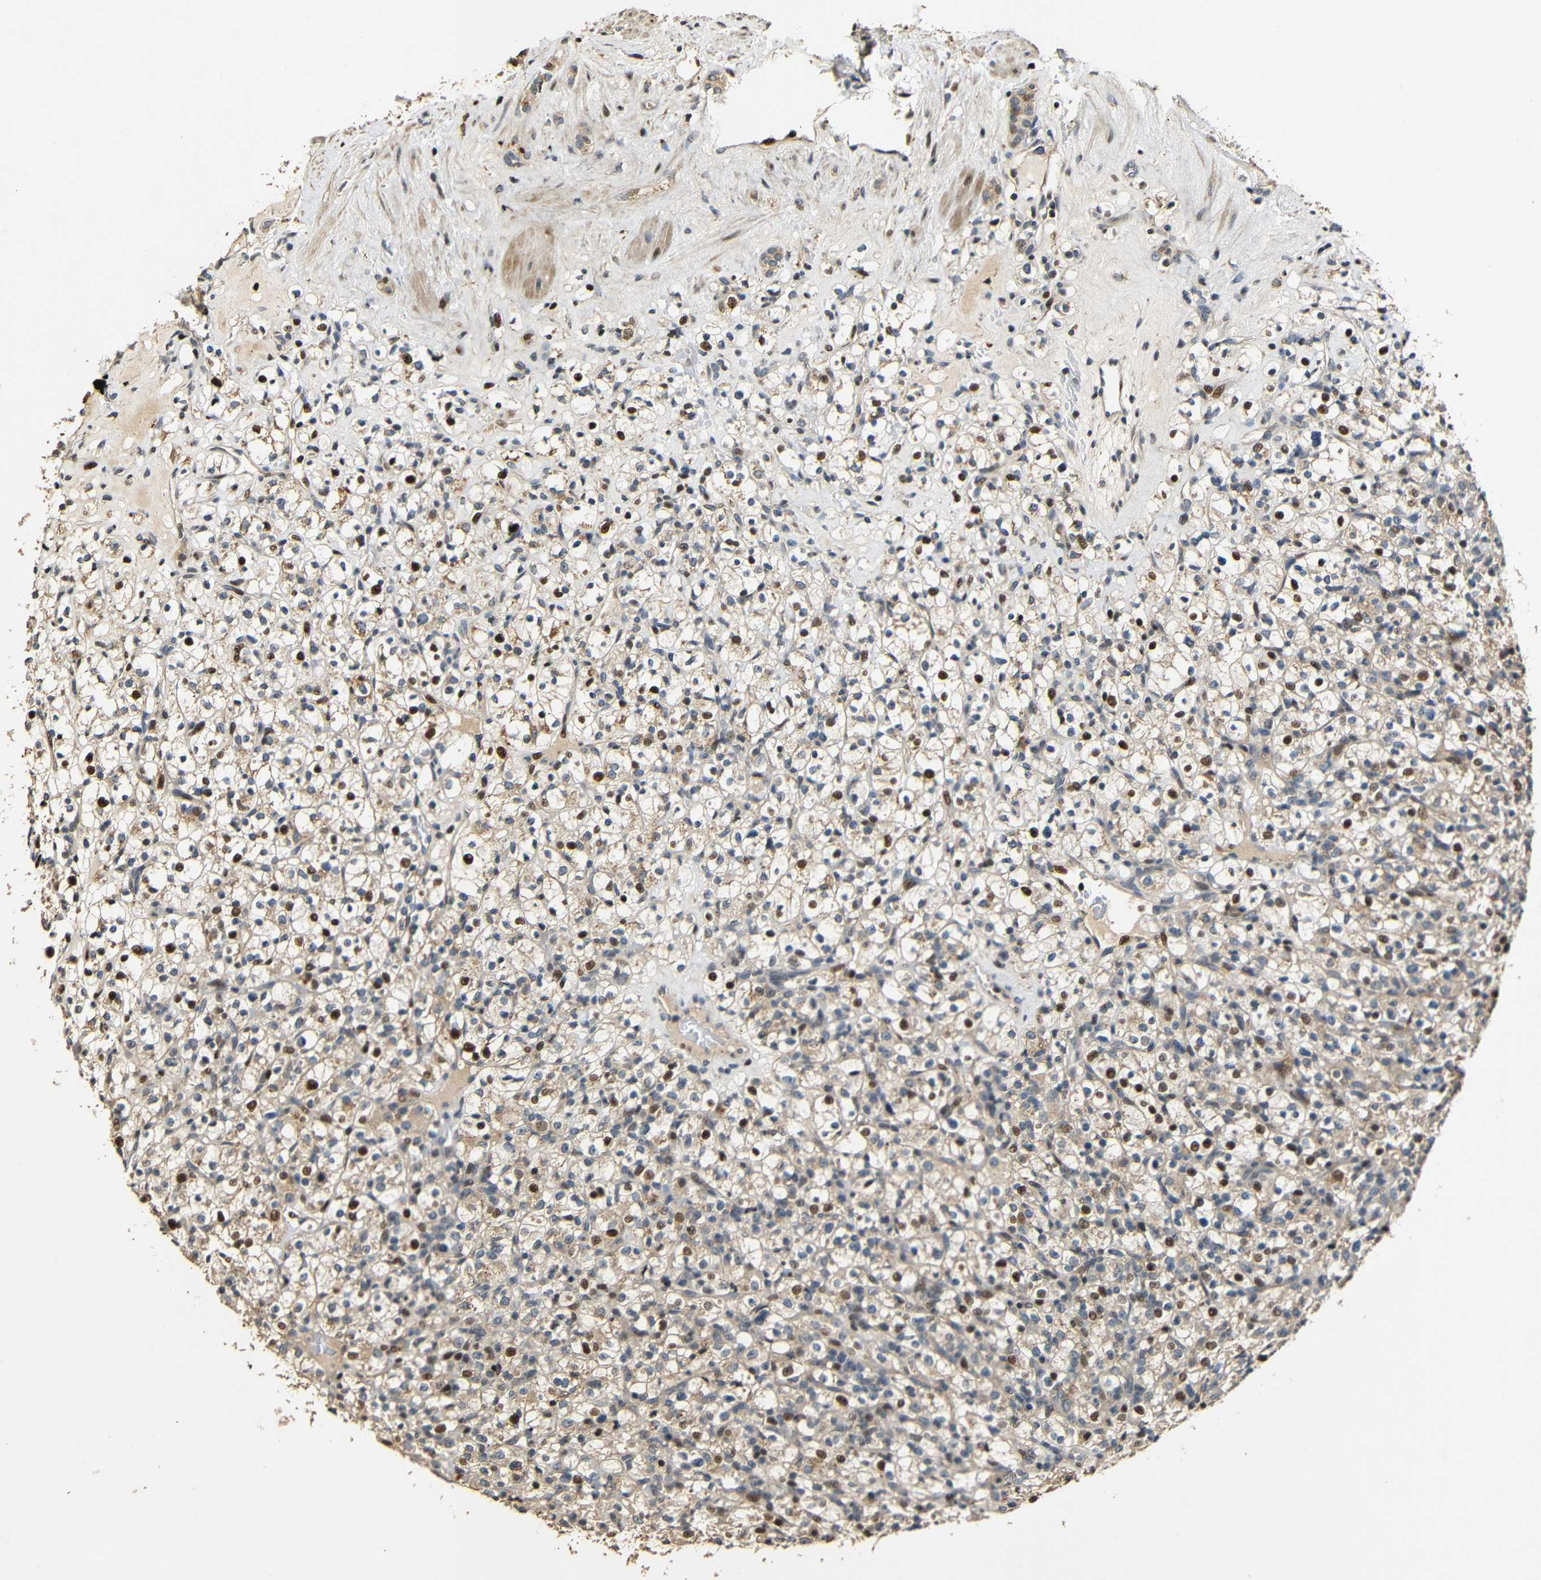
{"staining": {"intensity": "moderate", "quantity": ">75%", "location": "cytoplasmic/membranous,nuclear"}, "tissue": "renal cancer", "cell_type": "Tumor cells", "image_type": "cancer", "snomed": [{"axis": "morphology", "description": "Normal tissue, NOS"}, {"axis": "morphology", "description": "Adenocarcinoma, NOS"}, {"axis": "topography", "description": "Kidney"}], "caption": "Renal cancer stained with immunohistochemistry (IHC) exhibits moderate cytoplasmic/membranous and nuclear positivity in approximately >75% of tumor cells.", "gene": "KAZALD1", "patient": {"sex": "female", "age": 72}}